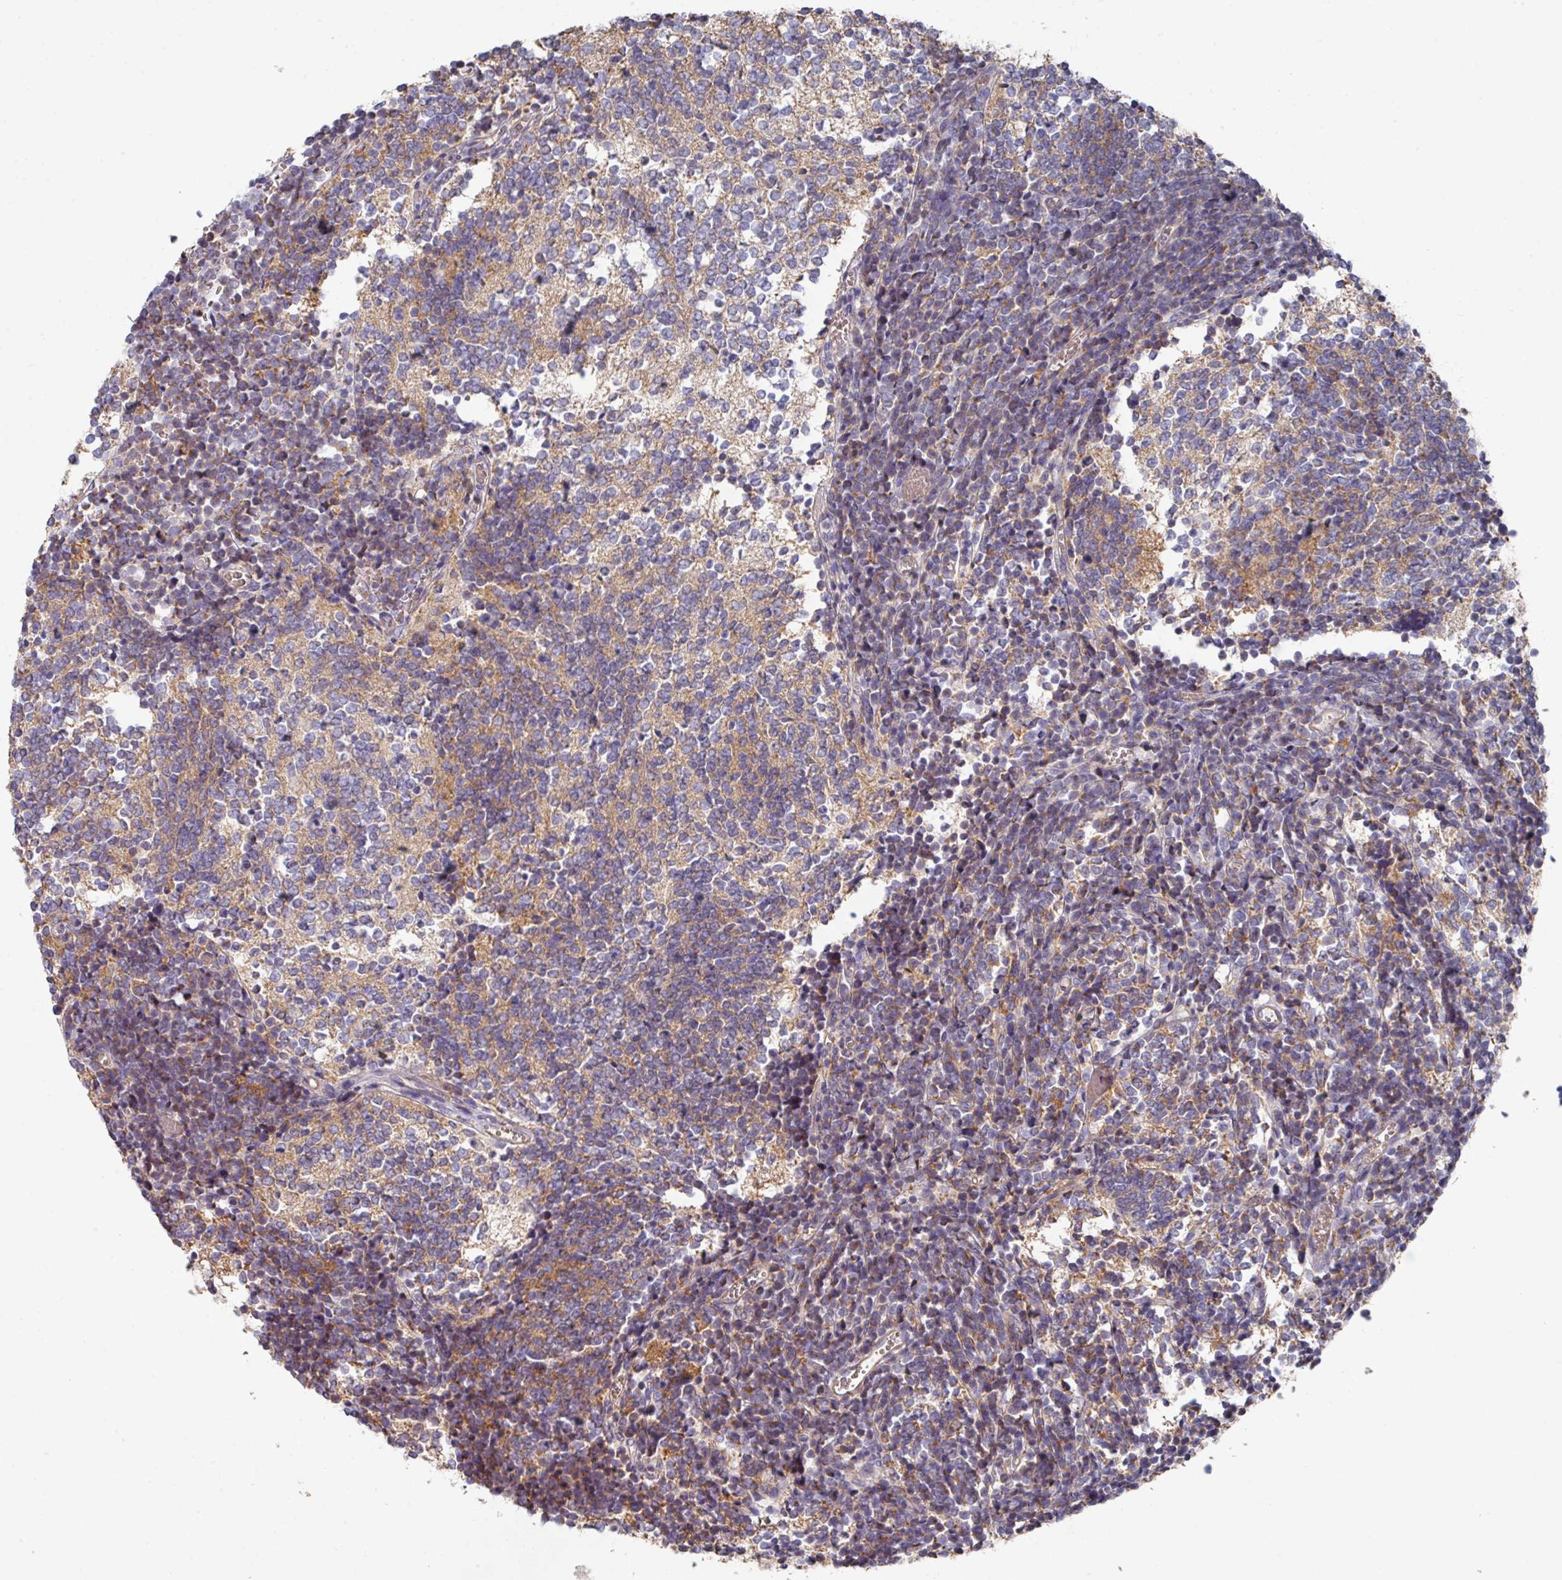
{"staining": {"intensity": "moderate", "quantity": "25%-75%", "location": "cytoplasmic/membranous"}, "tissue": "glioma", "cell_type": "Tumor cells", "image_type": "cancer", "snomed": [{"axis": "morphology", "description": "Glioma, malignant, Low grade"}, {"axis": "topography", "description": "Brain"}], "caption": "Immunohistochemical staining of malignant low-grade glioma demonstrates medium levels of moderate cytoplasmic/membranous expression in approximately 25%-75% of tumor cells. (Brightfield microscopy of DAB IHC at high magnification).", "gene": "PRR5", "patient": {"sex": "female", "age": 1}}